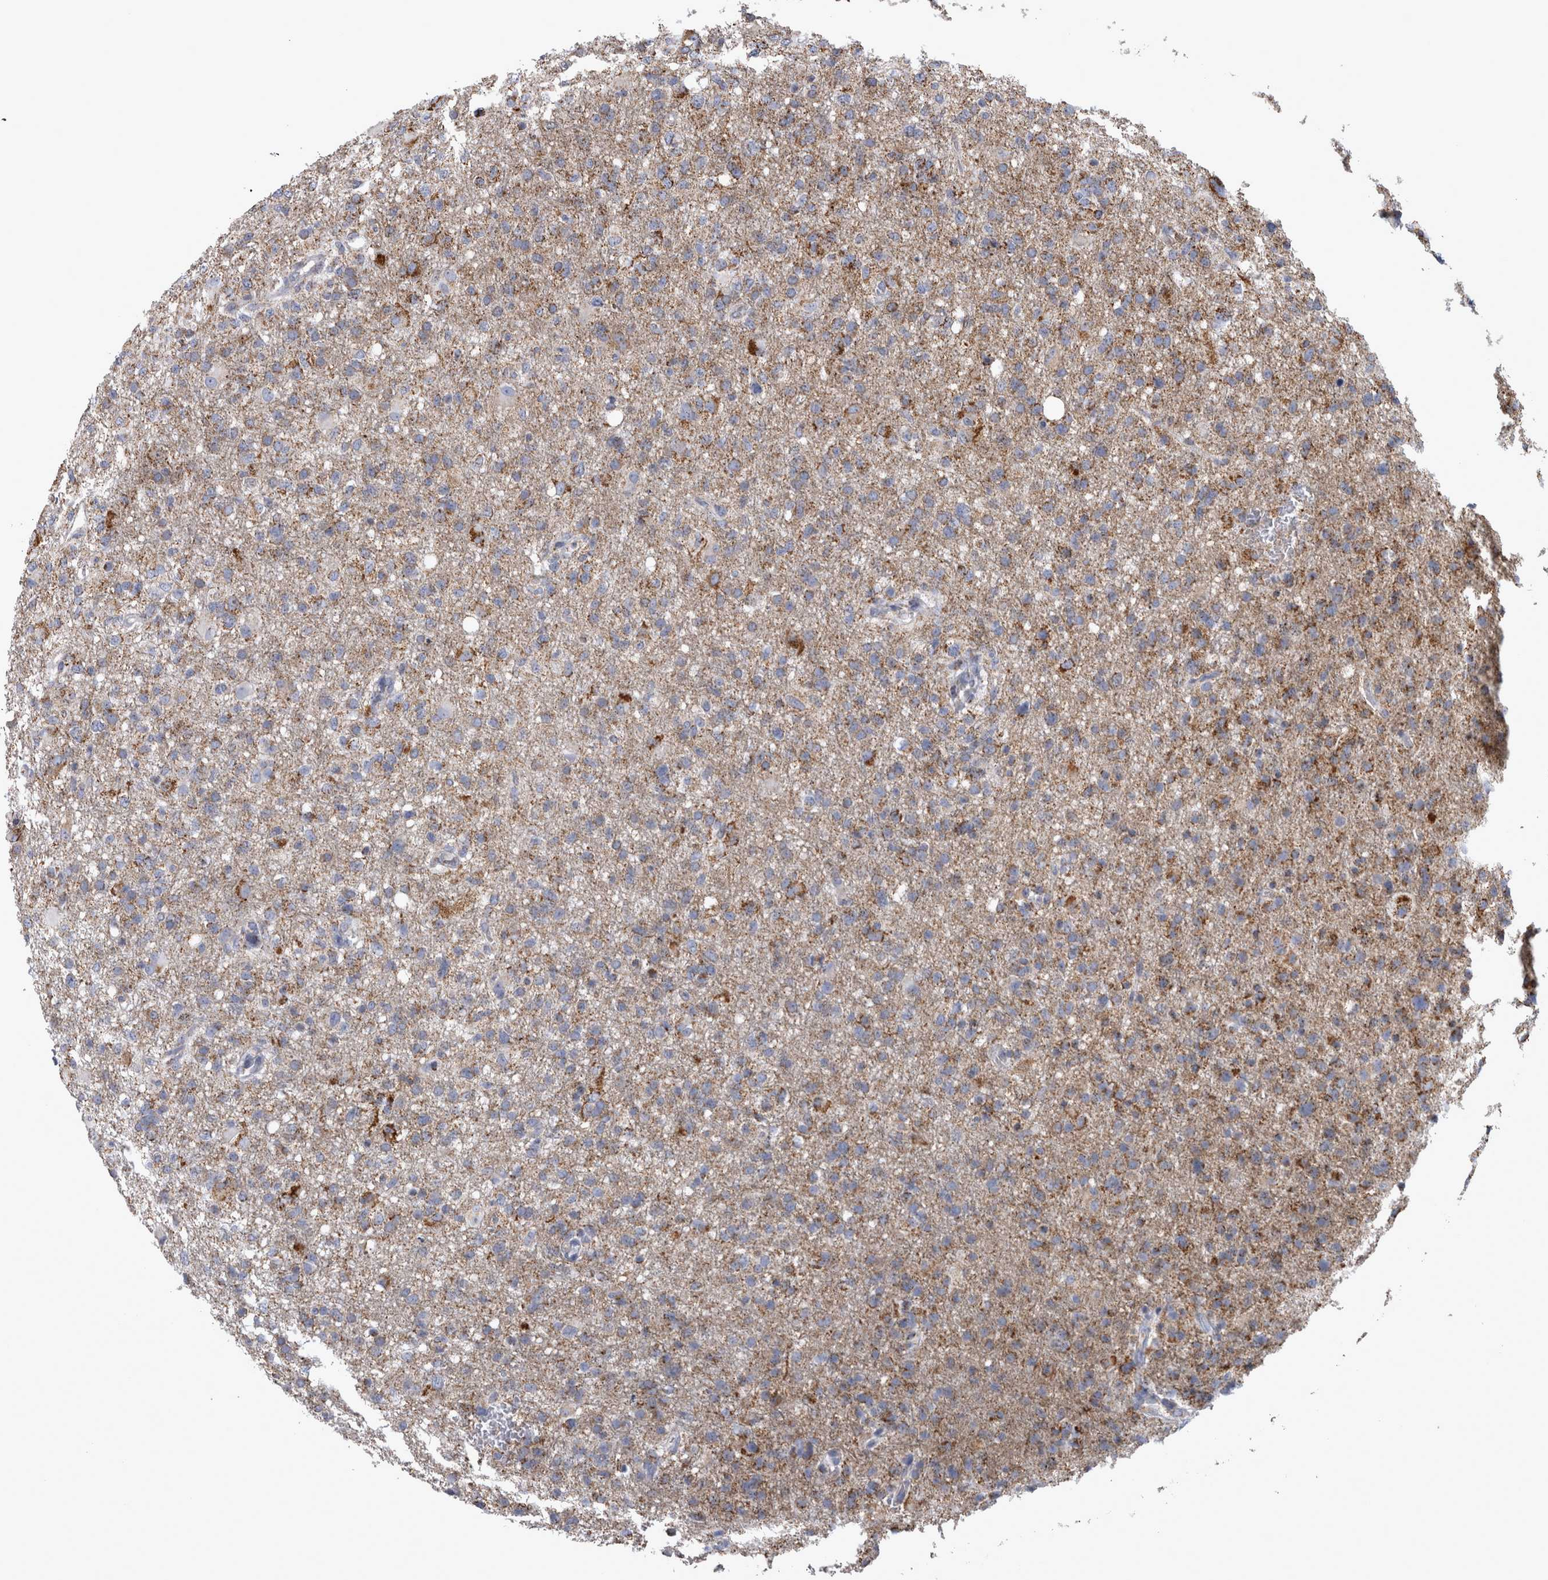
{"staining": {"intensity": "weak", "quantity": ">75%", "location": "cytoplasmic/membranous"}, "tissue": "glioma", "cell_type": "Tumor cells", "image_type": "cancer", "snomed": [{"axis": "morphology", "description": "Glioma, malignant, High grade"}, {"axis": "topography", "description": "Brain"}], "caption": "Glioma tissue demonstrates weak cytoplasmic/membranous staining in about >75% of tumor cells The protein of interest is stained brown, and the nuclei are stained in blue (DAB (3,3'-diaminobenzidine) IHC with brightfield microscopy, high magnification).", "gene": "MDH2", "patient": {"sex": "female", "age": 57}}